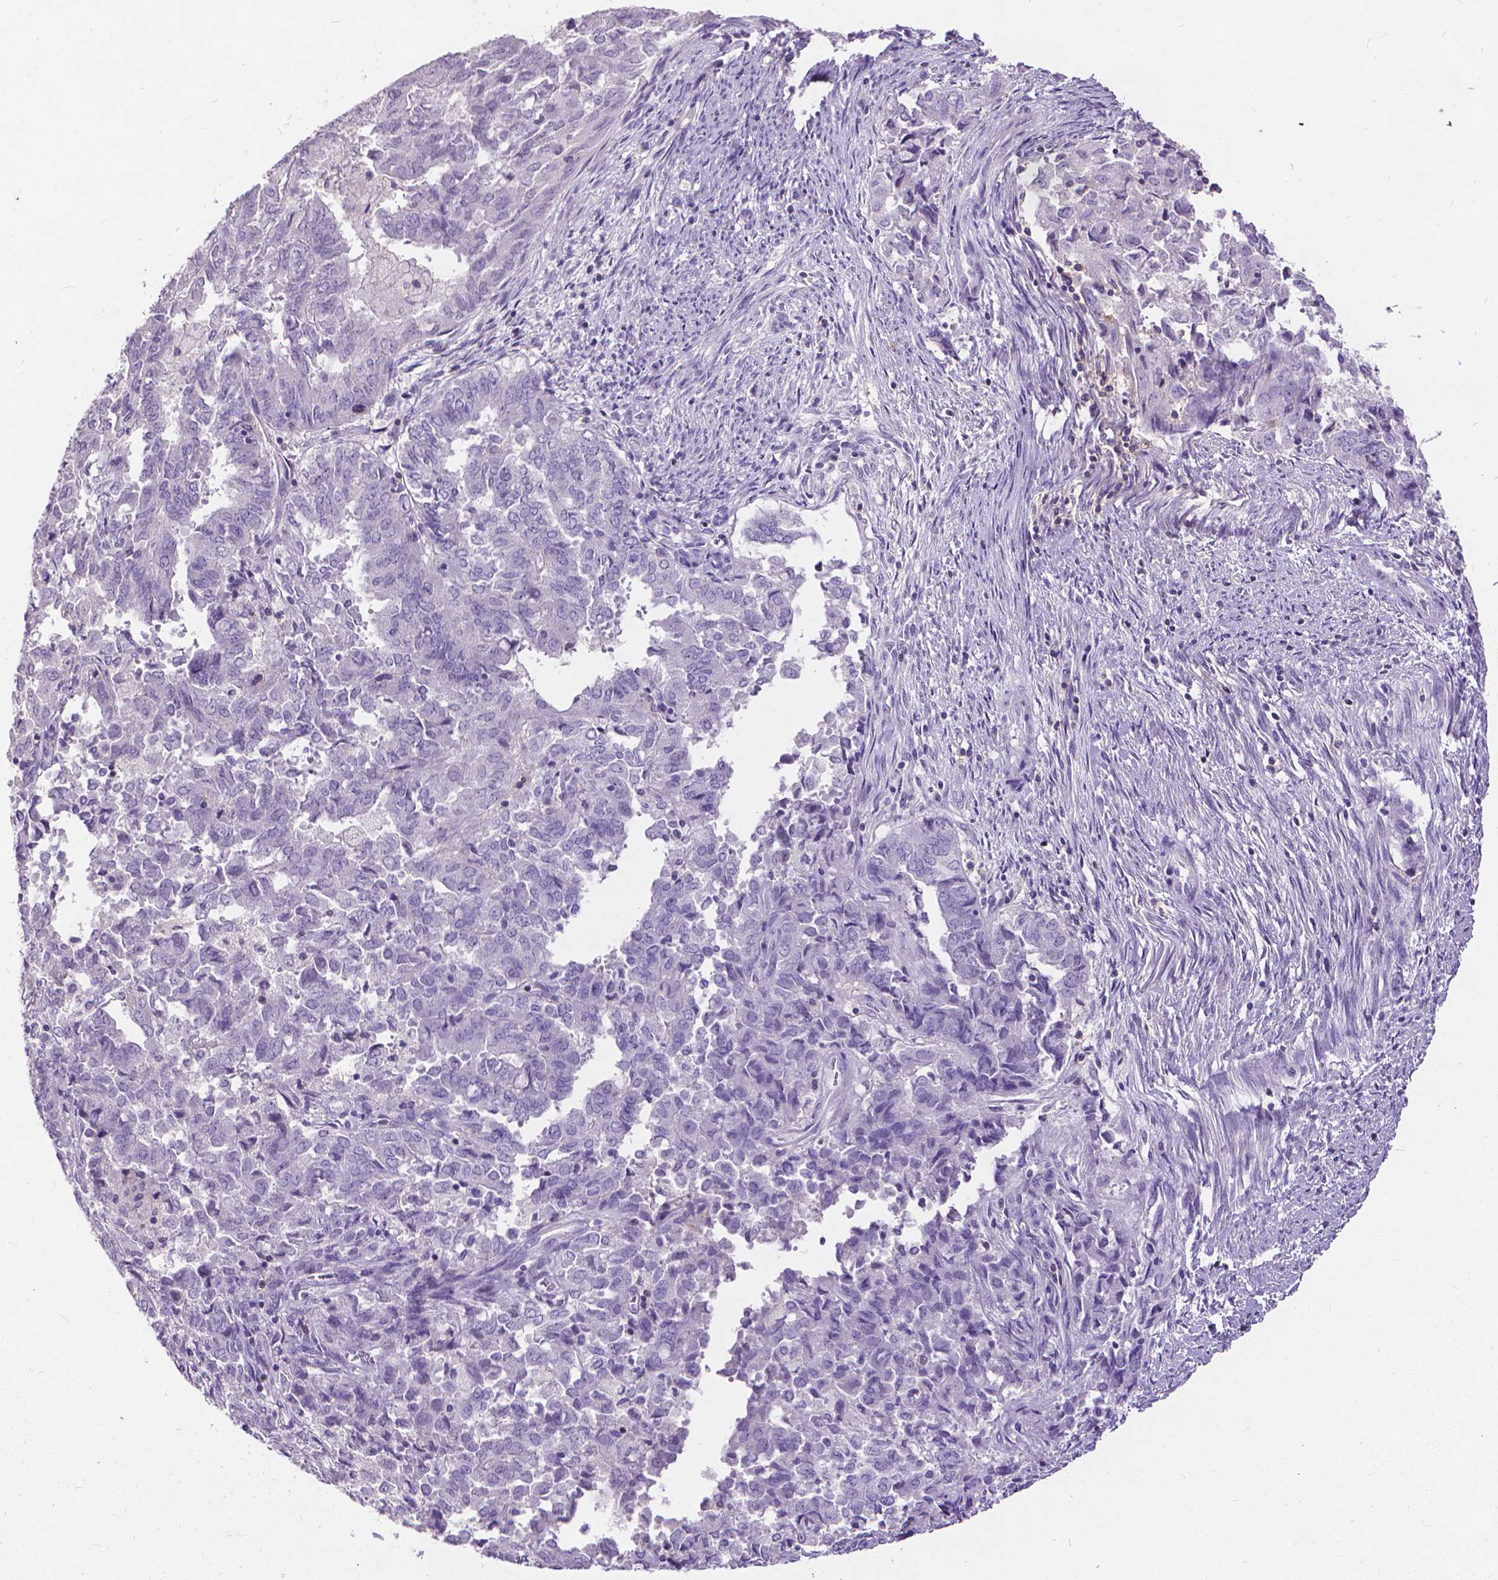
{"staining": {"intensity": "negative", "quantity": "none", "location": "none"}, "tissue": "endometrial cancer", "cell_type": "Tumor cells", "image_type": "cancer", "snomed": [{"axis": "morphology", "description": "Adenocarcinoma, NOS"}, {"axis": "topography", "description": "Endometrium"}], "caption": "Tumor cells are negative for protein expression in human endometrial cancer (adenocarcinoma). The staining was performed using DAB (3,3'-diaminobenzidine) to visualize the protein expression in brown, while the nuclei were stained in blue with hematoxylin (Magnification: 20x).", "gene": "CD4", "patient": {"sex": "female", "age": 72}}